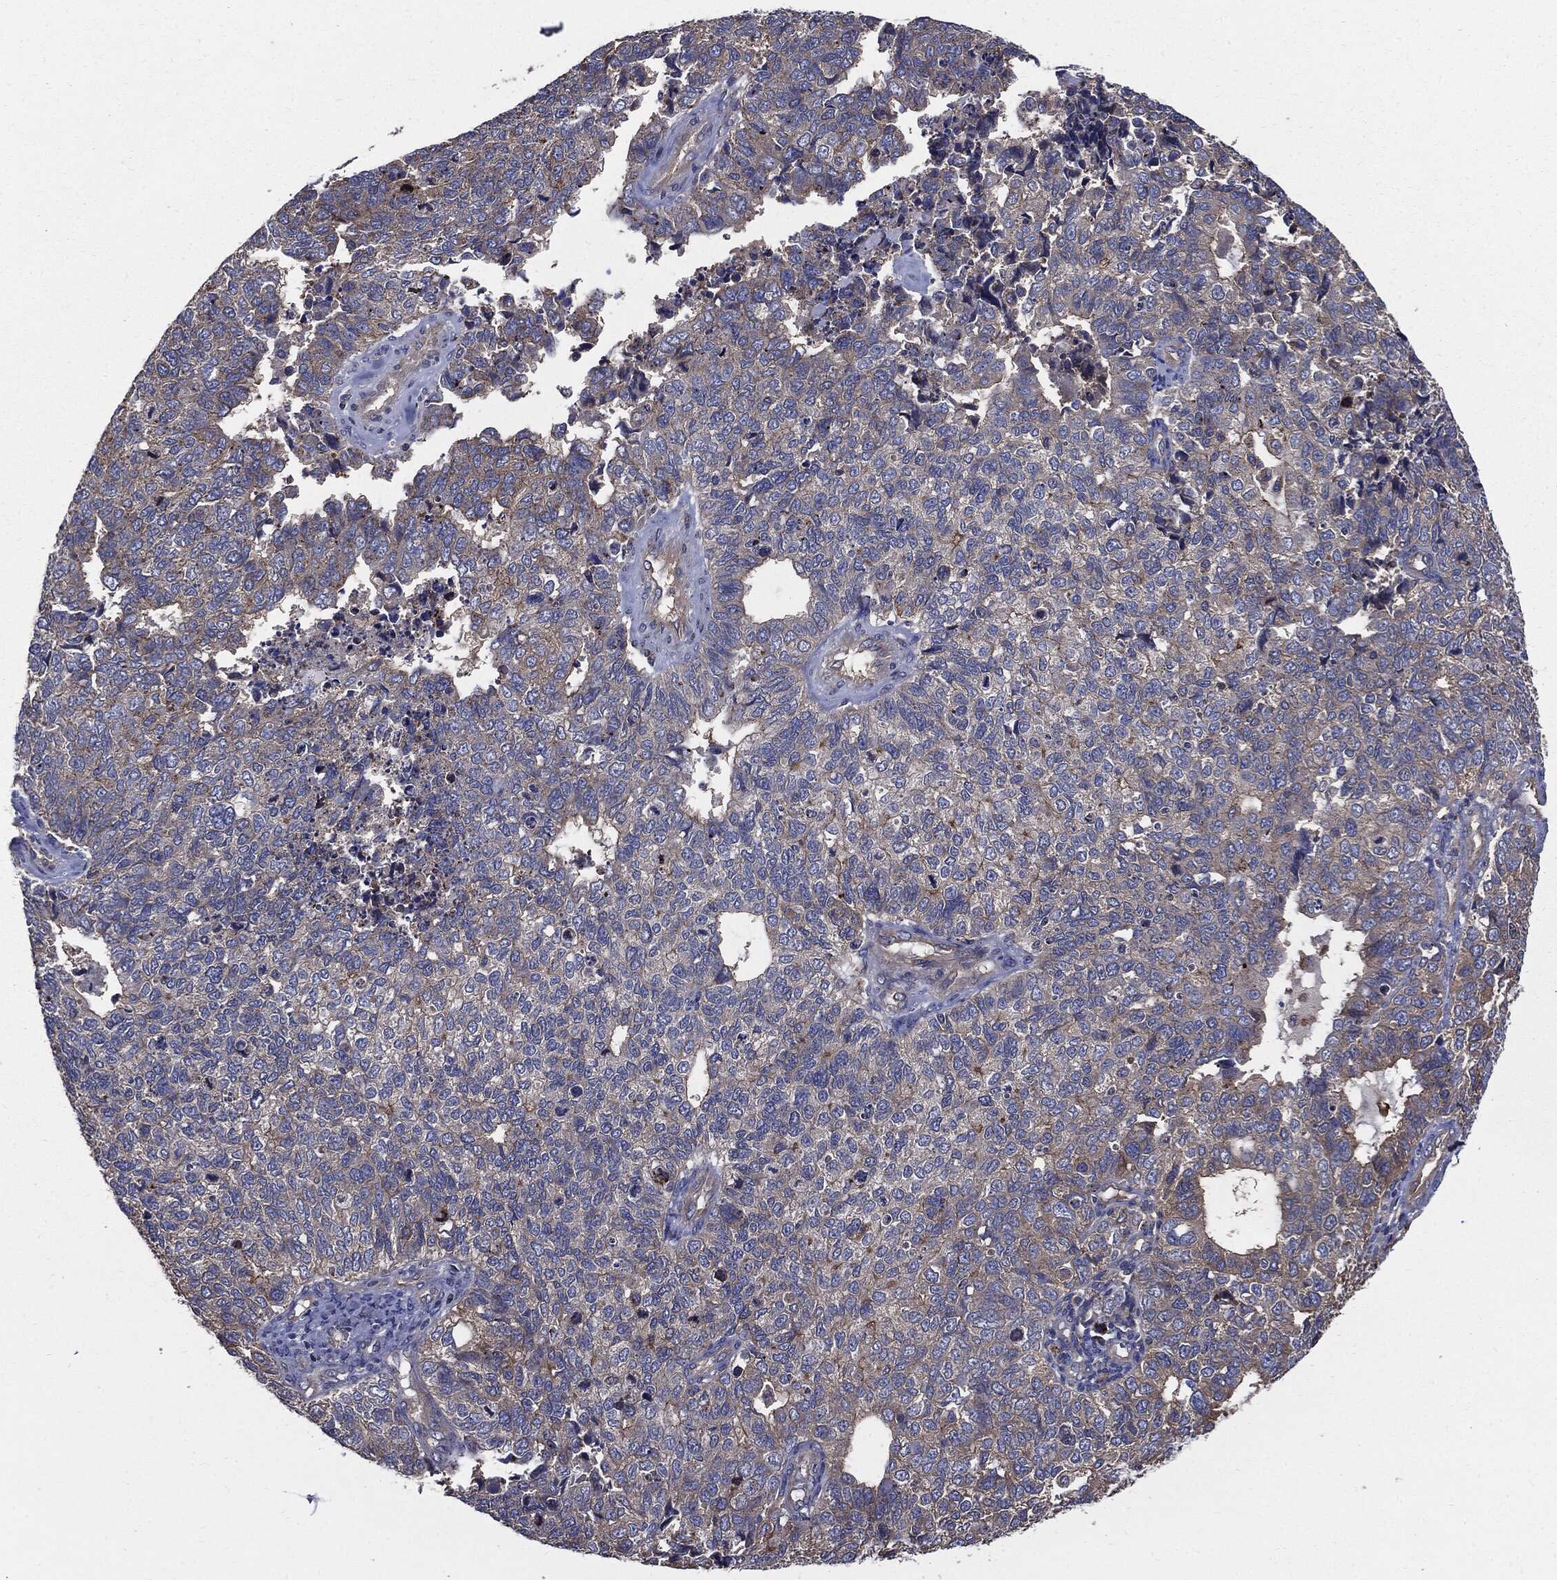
{"staining": {"intensity": "weak", "quantity": "25%-75%", "location": "cytoplasmic/membranous"}, "tissue": "cervical cancer", "cell_type": "Tumor cells", "image_type": "cancer", "snomed": [{"axis": "morphology", "description": "Squamous cell carcinoma, NOS"}, {"axis": "topography", "description": "Cervix"}], "caption": "A histopathology image of cervical cancer stained for a protein shows weak cytoplasmic/membranous brown staining in tumor cells. (Stains: DAB (3,3'-diaminobenzidine) in brown, nuclei in blue, Microscopy: brightfield microscopy at high magnification).", "gene": "PDCD6IP", "patient": {"sex": "female", "age": 63}}